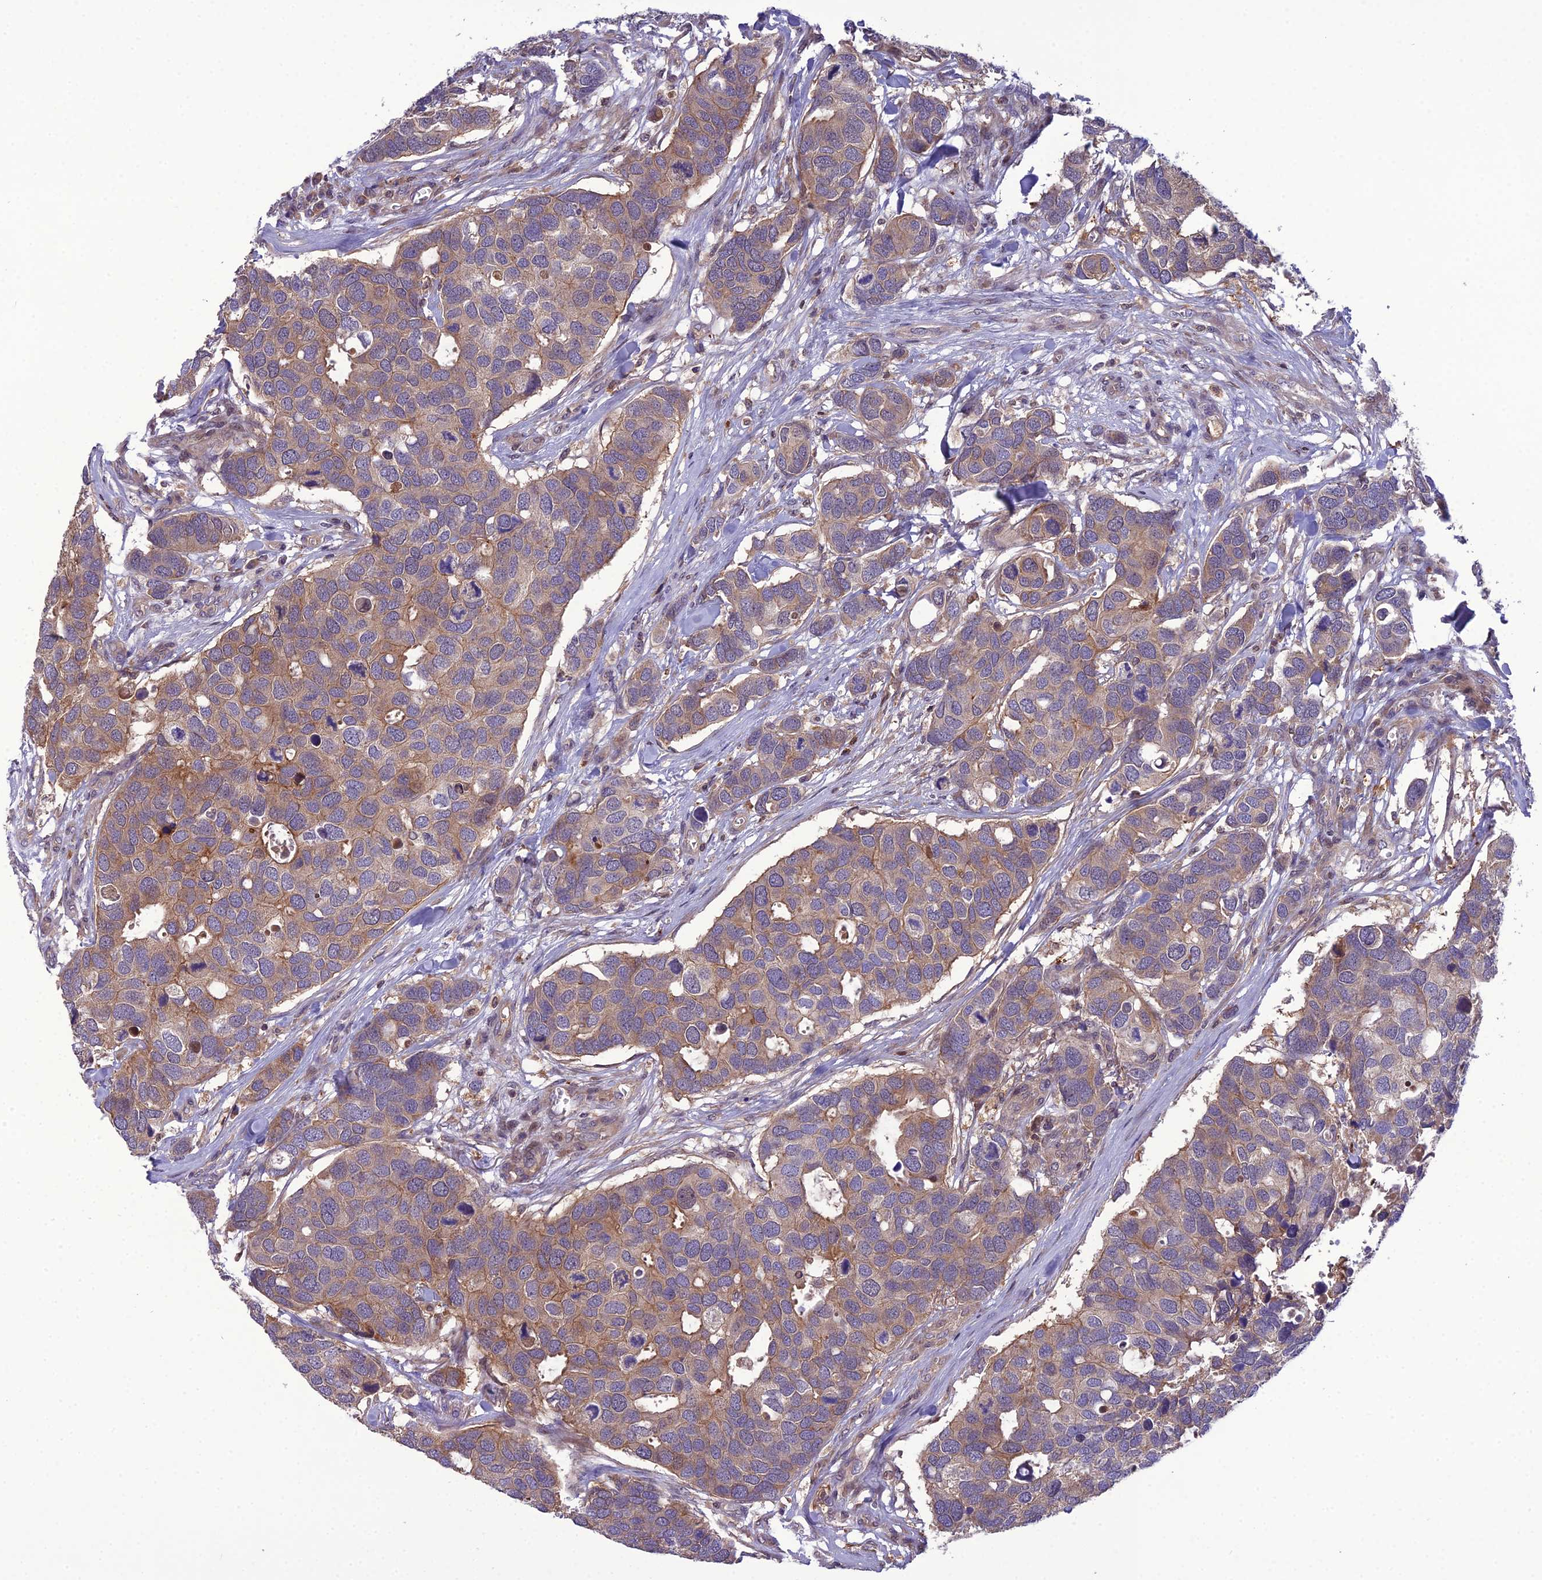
{"staining": {"intensity": "weak", "quantity": ">75%", "location": "cytoplasmic/membranous"}, "tissue": "breast cancer", "cell_type": "Tumor cells", "image_type": "cancer", "snomed": [{"axis": "morphology", "description": "Duct carcinoma"}, {"axis": "topography", "description": "Breast"}], "caption": "Immunohistochemistry (IHC) staining of breast infiltrating ductal carcinoma, which displays low levels of weak cytoplasmic/membranous positivity in about >75% of tumor cells indicating weak cytoplasmic/membranous protein expression. The staining was performed using DAB (brown) for protein detection and nuclei were counterstained in hematoxylin (blue).", "gene": "GDF6", "patient": {"sex": "female", "age": 83}}